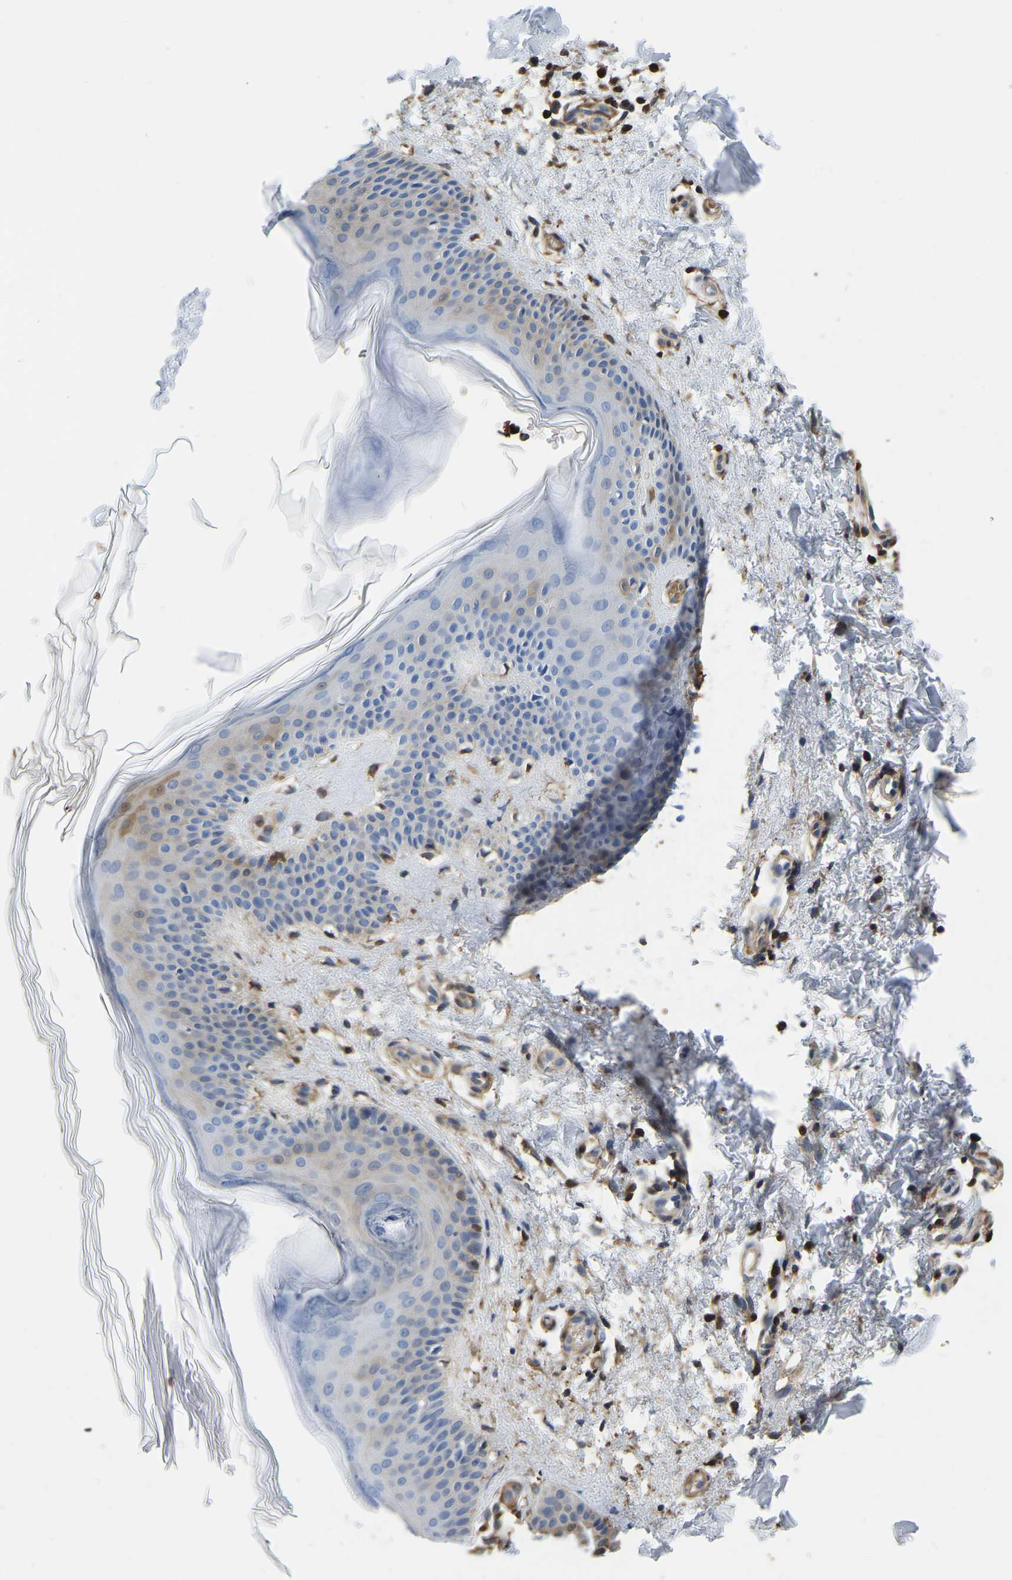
{"staining": {"intensity": "moderate", "quantity": ">75%", "location": "cytoplasmic/membranous"}, "tissue": "skin", "cell_type": "Fibroblasts", "image_type": "normal", "snomed": [{"axis": "morphology", "description": "Normal tissue, NOS"}, {"axis": "morphology", "description": "Malignant melanoma, NOS"}, {"axis": "topography", "description": "Skin"}], "caption": "DAB (3,3'-diaminobenzidine) immunohistochemical staining of unremarkable skin reveals moderate cytoplasmic/membranous protein expression in approximately >75% of fibroblasts.", "gene": "LDHB", "patient": {"sex": "male", "age": 83}}